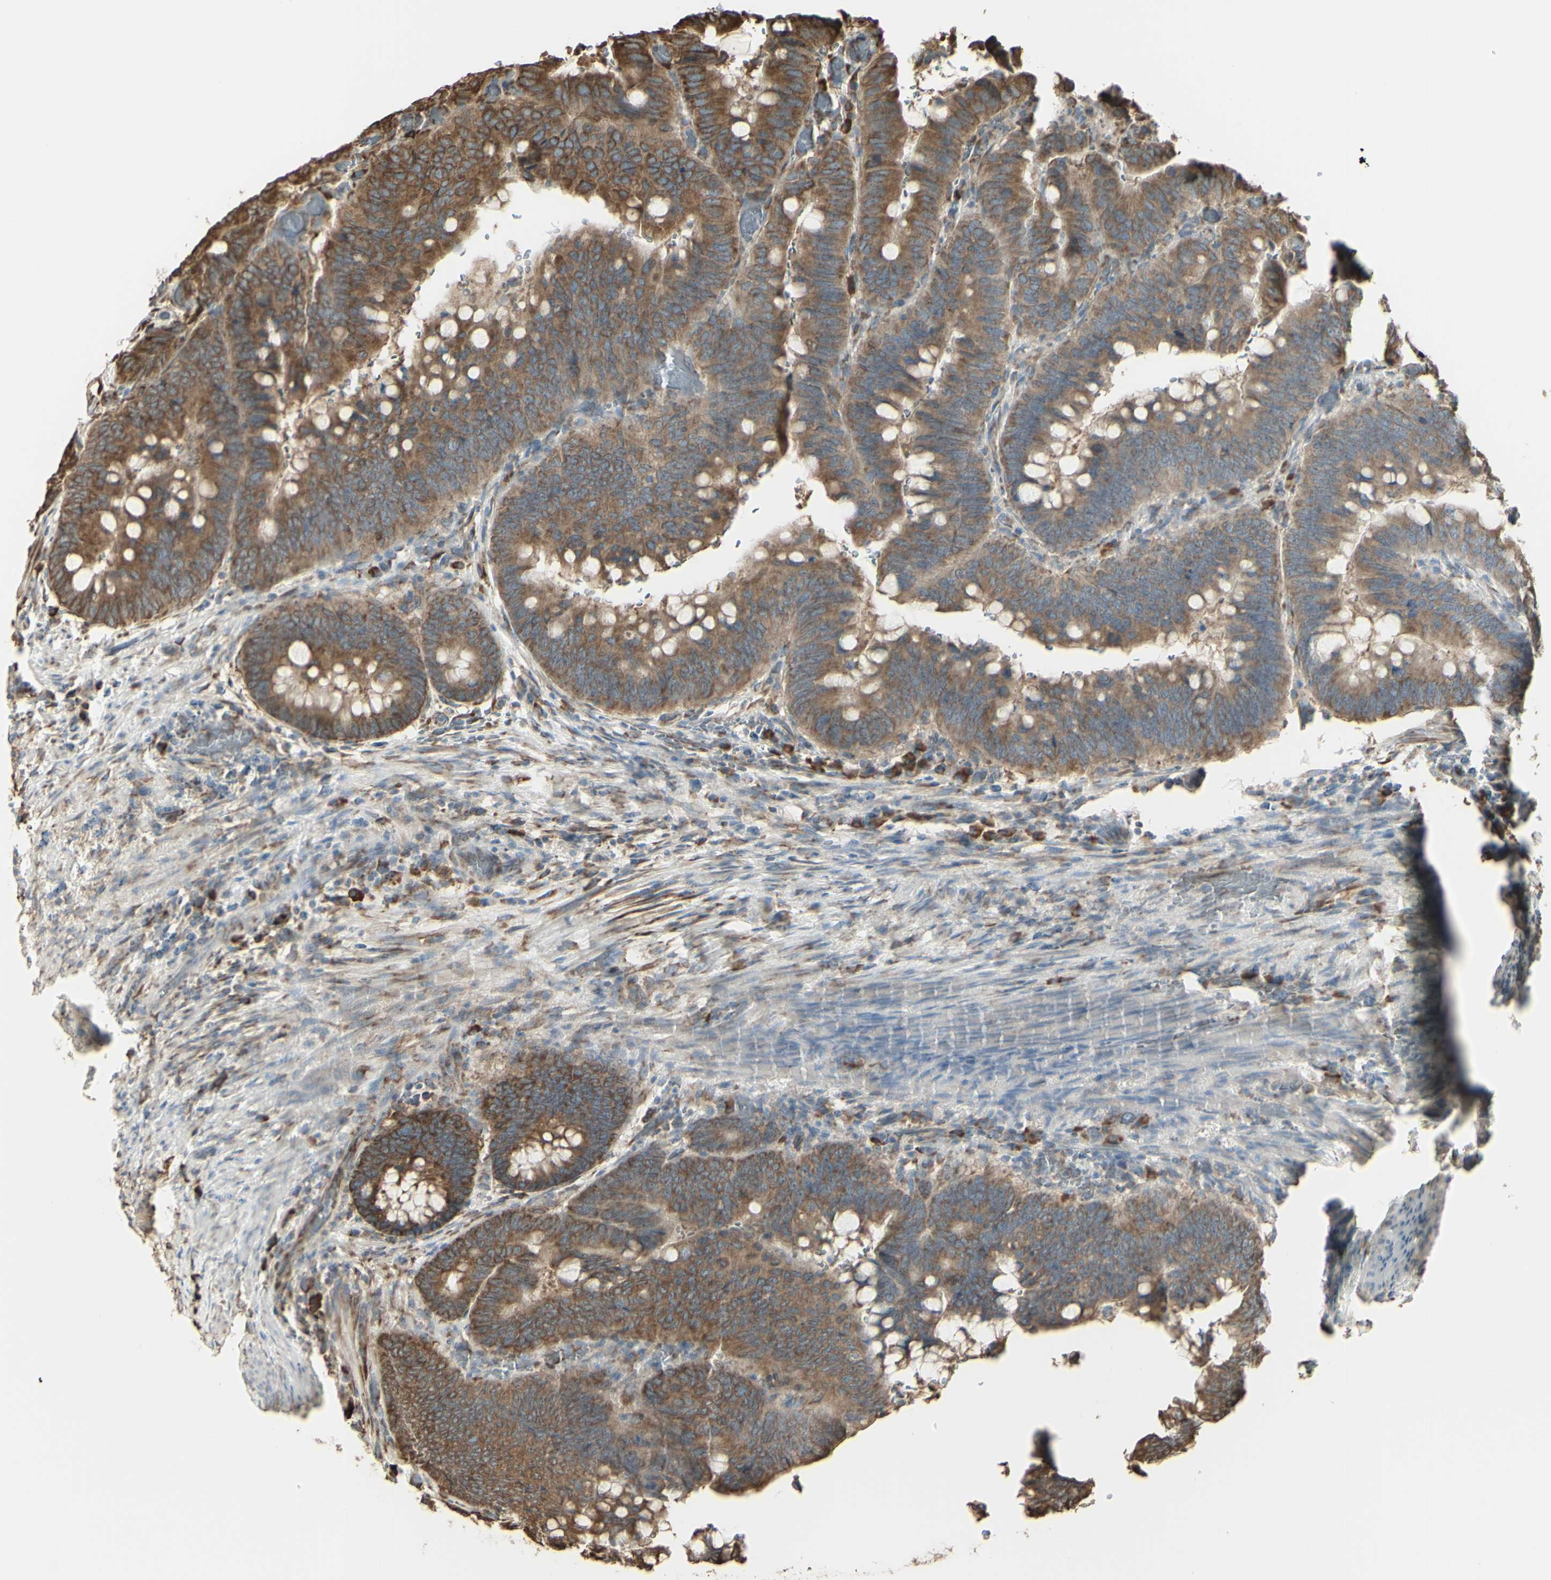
{"staining": {"intensity": "moderate", "quantity": ">75%", "location": "cytoplasmic/membranous"}, "tissue": "colorectal cancer", "cell_type": "Tumor cells", "image_type": "cancer", "snomed": [{"axis": "morphology", "description": "Normal tissue, NOS"}, {"axis": "morphology", "description": "Adenocarcinoma, NOS"}, {"axis": "topography", "description": "Rectum"}, {"axis": "topography", "description": "Peripheral nerve tissue"}], "caption": "Adenocarcinoma (colorectal) was stained to show a protein in brown. There is medium levels of moderate cytoplasmic/membranous expression in approximately >75% of tumor cells.", "gene": "EEF1B2", "patient": {"sex": "male", "age": 92}}